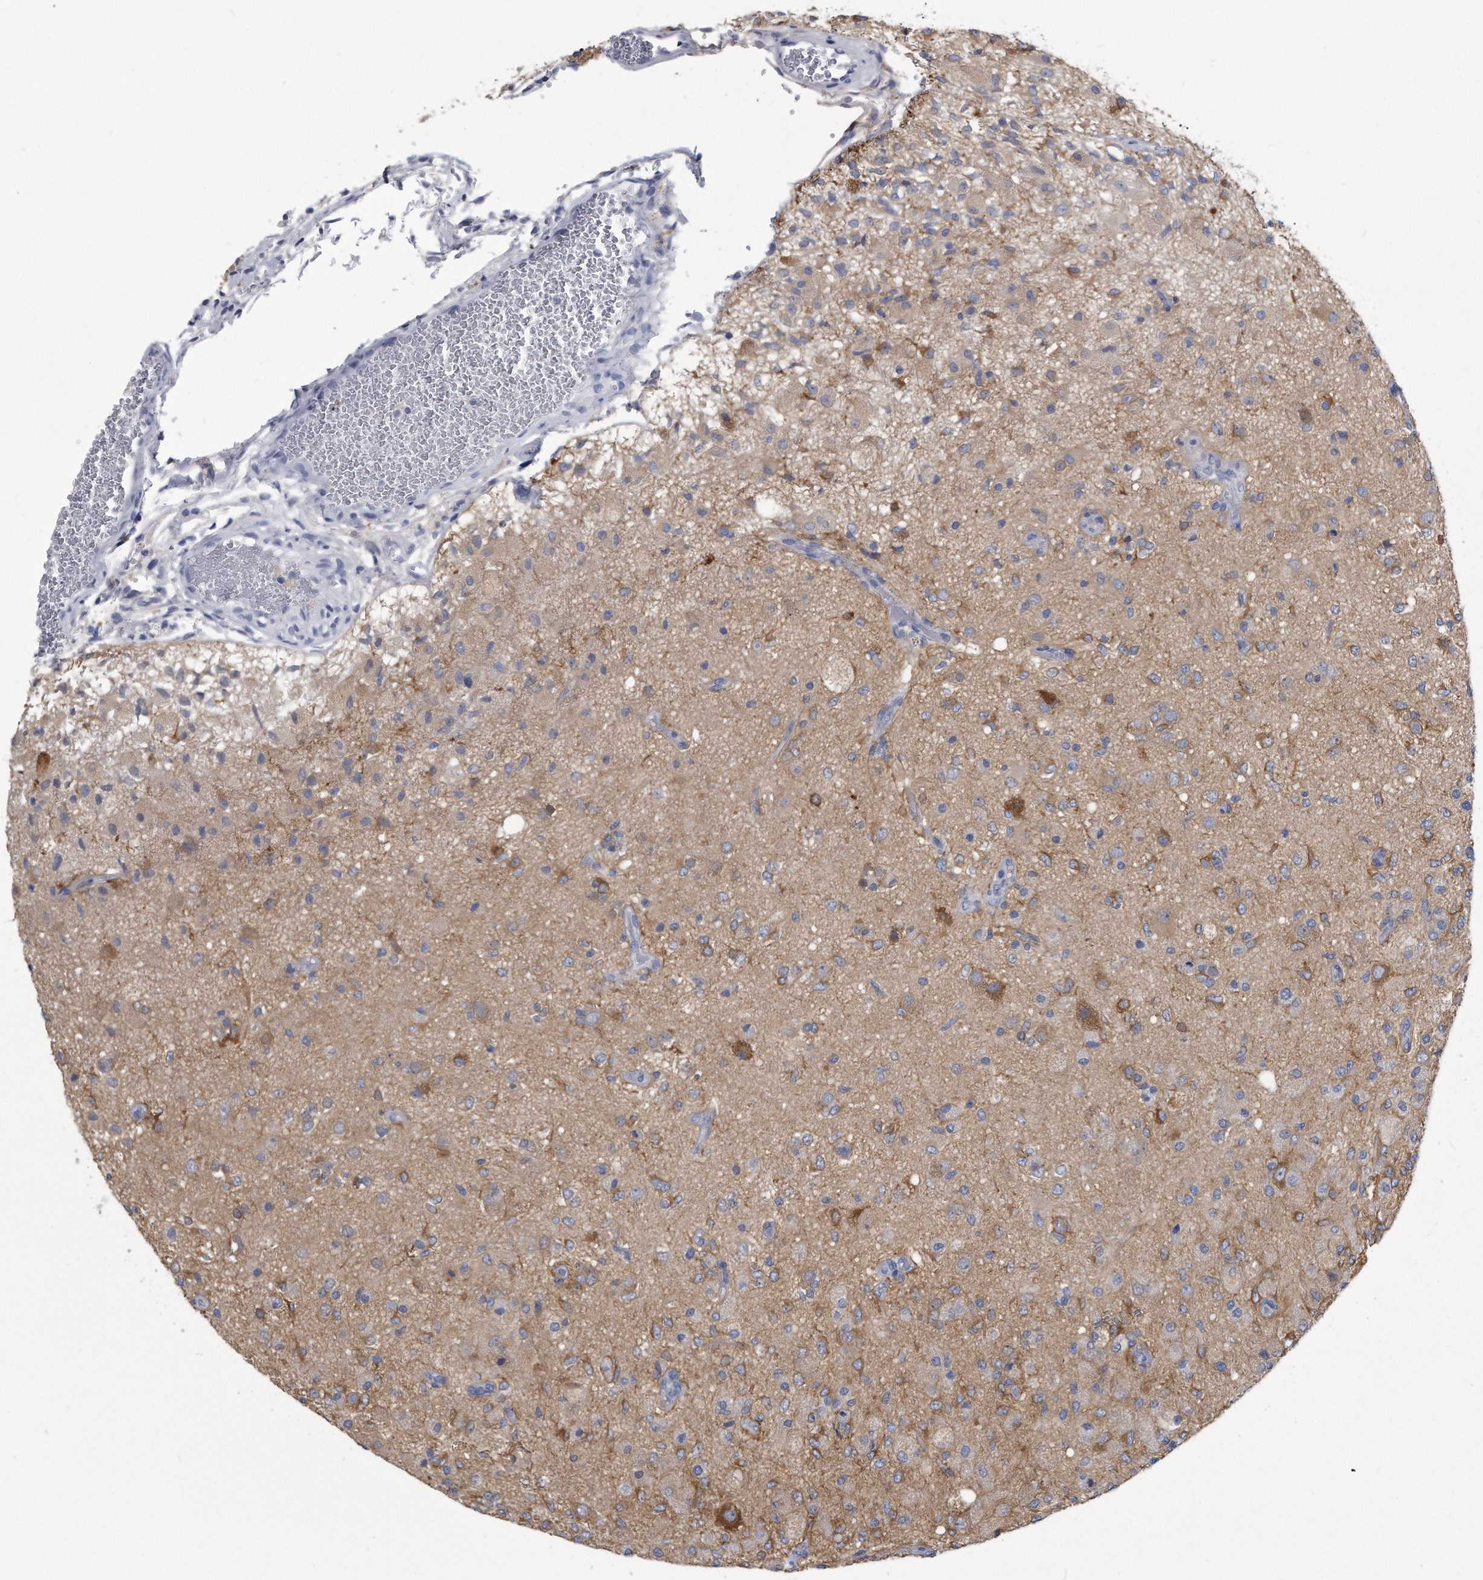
{"staining": {"intensity": "negative", "quantity": "none", "location": "none"}, "tissue": "glioma", "cell_type": "Tumor cells", "image_type": "cancer", "snomed": [{"axis": "morphology", "description": "Normal tissue, NOS"}, {"axis": "morphology", "description": "Glioma, malignant, High grade"}, {"axis": "topography", "description": "Cerebral cortex"}], "caption": "This is an immunohistochemistry micrograph of human glioma. There is no positivity in tumor cells.", "gene": "PYGB", "patient": {"sex": "male", "age": 77}}